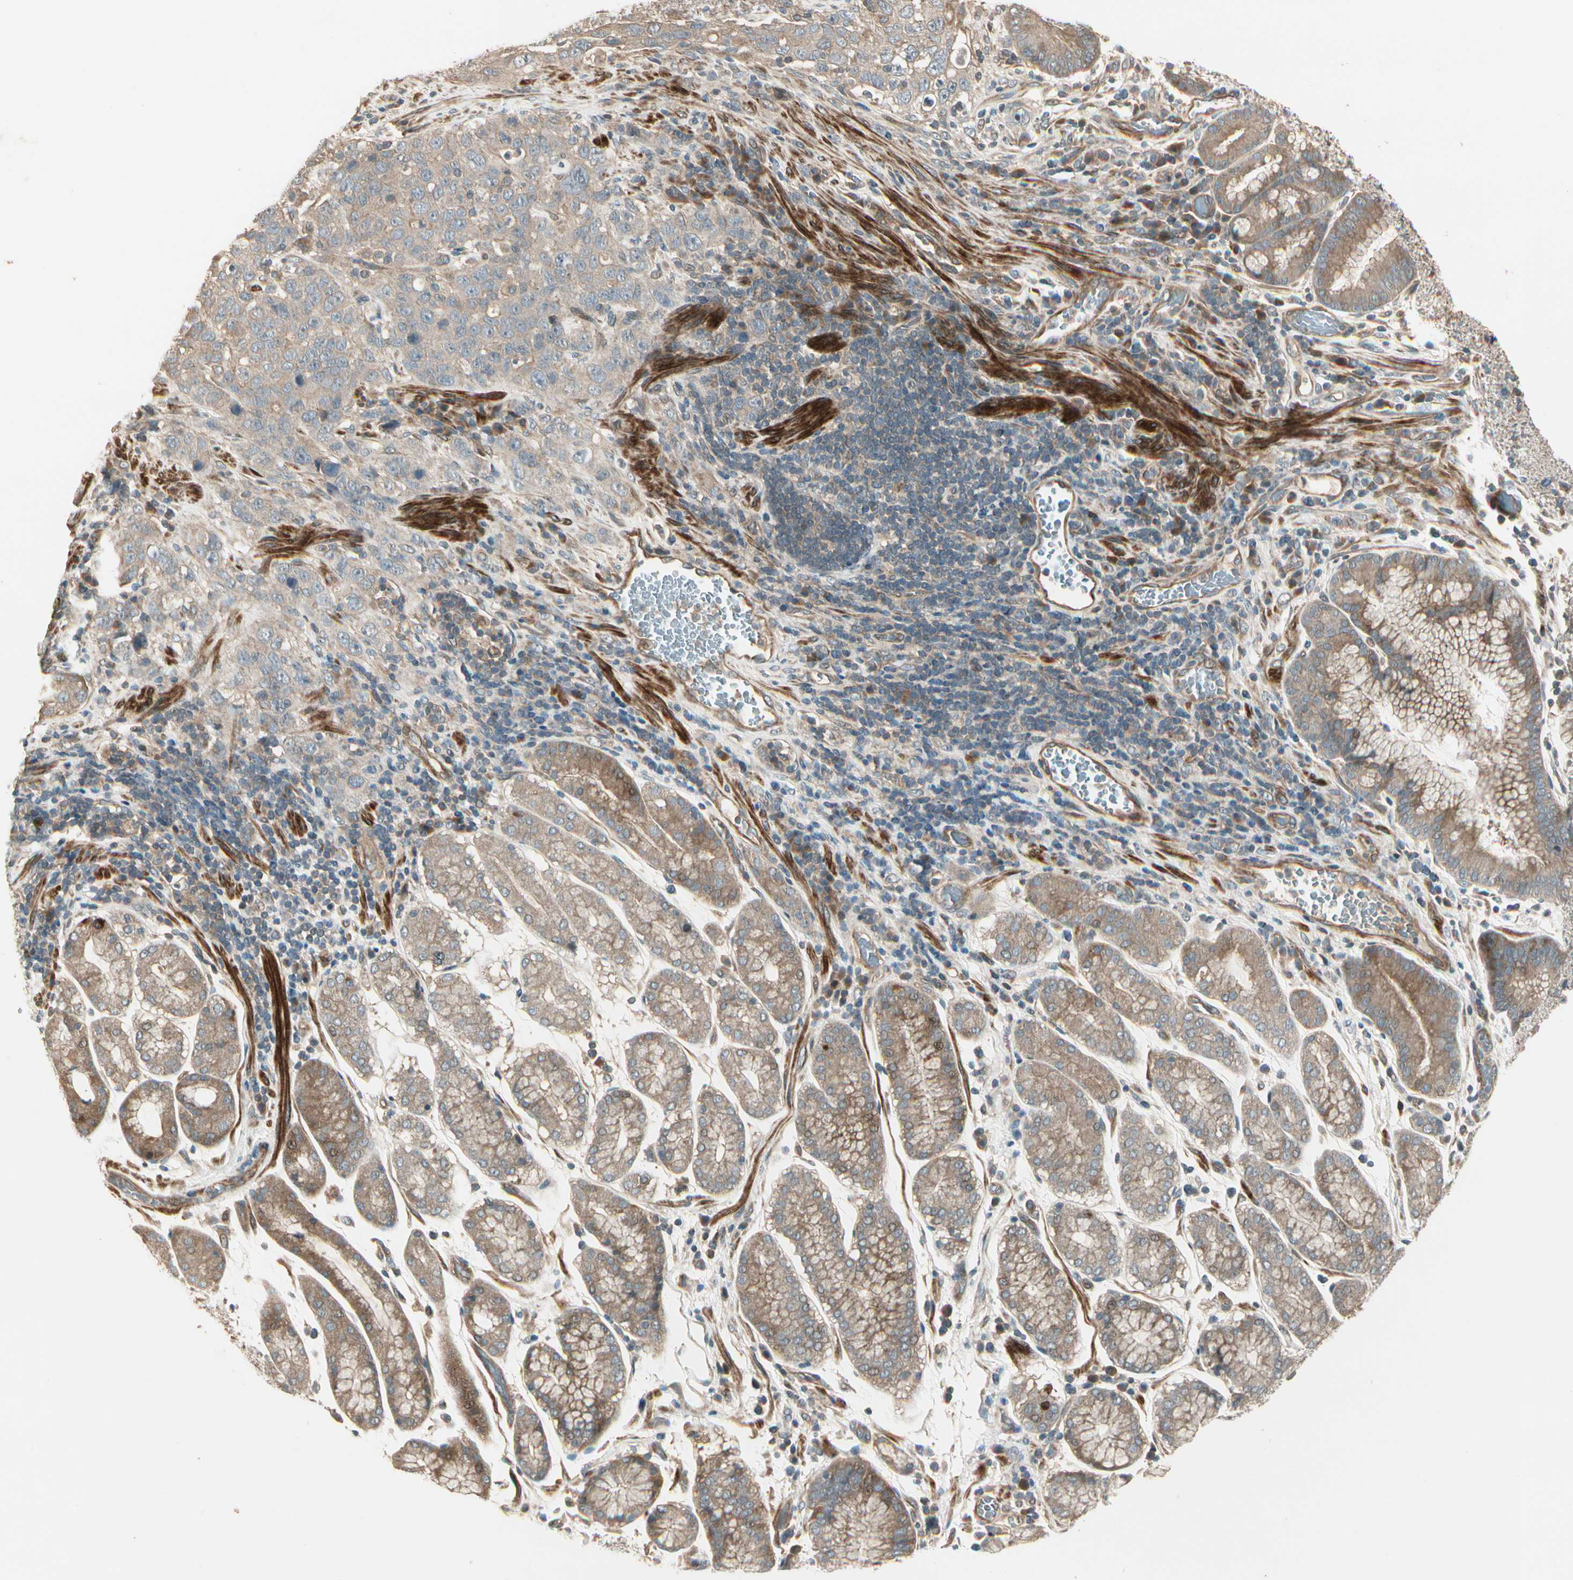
{"staining": {"intensity": "weak", "quantity": ">75%", "location": "cytoplasmic/membranous"}, "tissue": "stomach cancer", "cell_type": "Tumor cells", "image_type": "cancer", "snomed": [{"axis": "morphology", "description": "Normal tissue, NOS"}, {"axis": "morphology", "description": "Adenocarcinoma, NOS"}, {"axis": "topography", "description": "Stomach"}], "caption": "A low amount of weak cytoplasmic/membranous expression is identified in approximately >75% of tumor cells in stomach cancer tissue.", "gene": "ACVR1", "patient": {"sex": "male", "age": 48}}